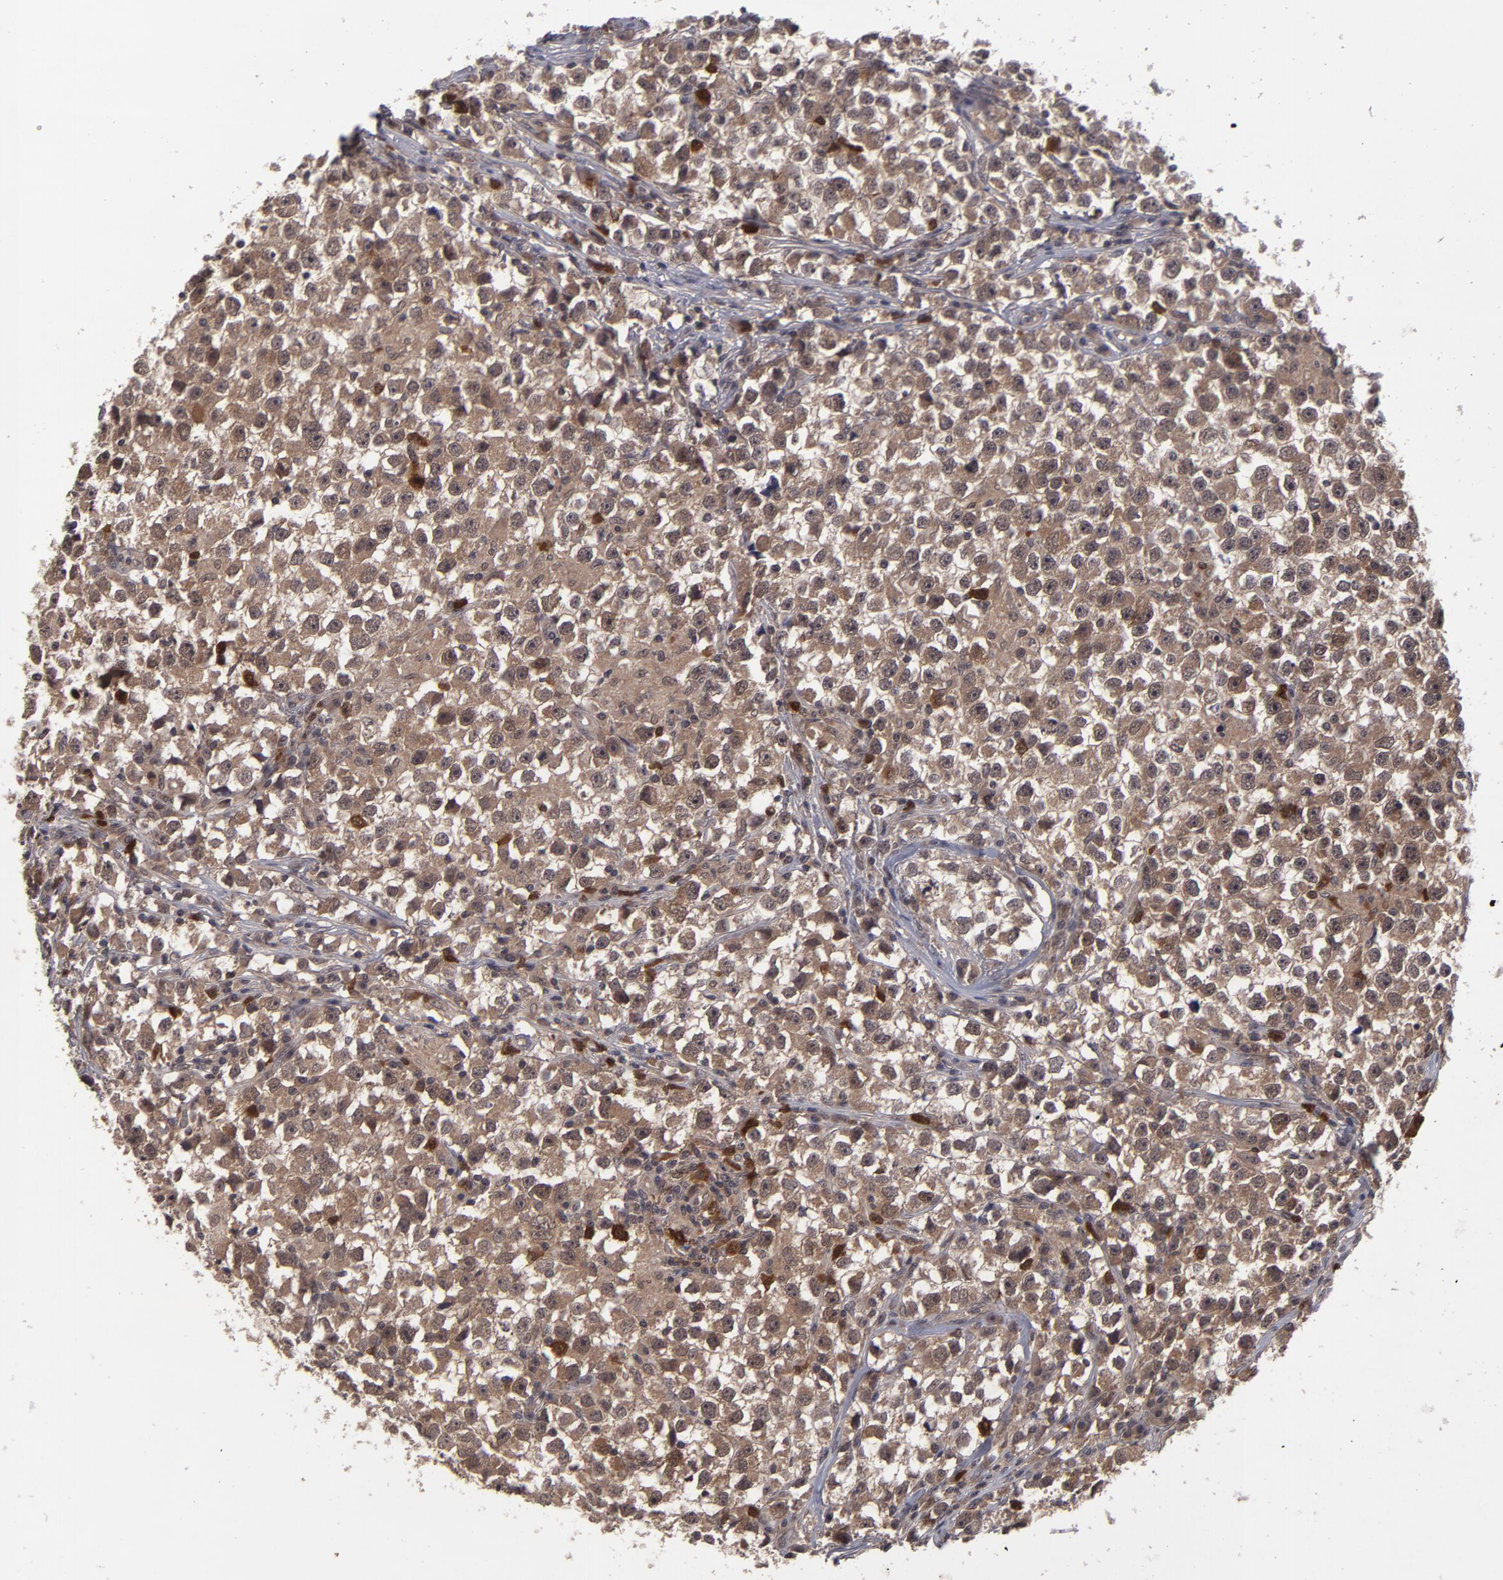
{"staining": {"intensity": "moderate", "quantity": ">75%", "location": "cytoplasmic/membranous,nuclear"}, "tissue": "testis cancer", "cell_type": "Tumor cells", "image_type": "cancer", "snomed": [{"axis": "morphology", "description": "Seminoma, NOS"}, {"axis": "topography", "description": "Testis"}], "caption": "Tumor cells exhibit medium levels of moderate cytoplasmic/membranous and nuclear positivity in about >75% of cells in human testis cancer (seminoma). (brown staining indicates protein expression, while blue staining denotes nuclei).", "gene": "TYMS", "patient": {"sex": "male", "age": 33}}